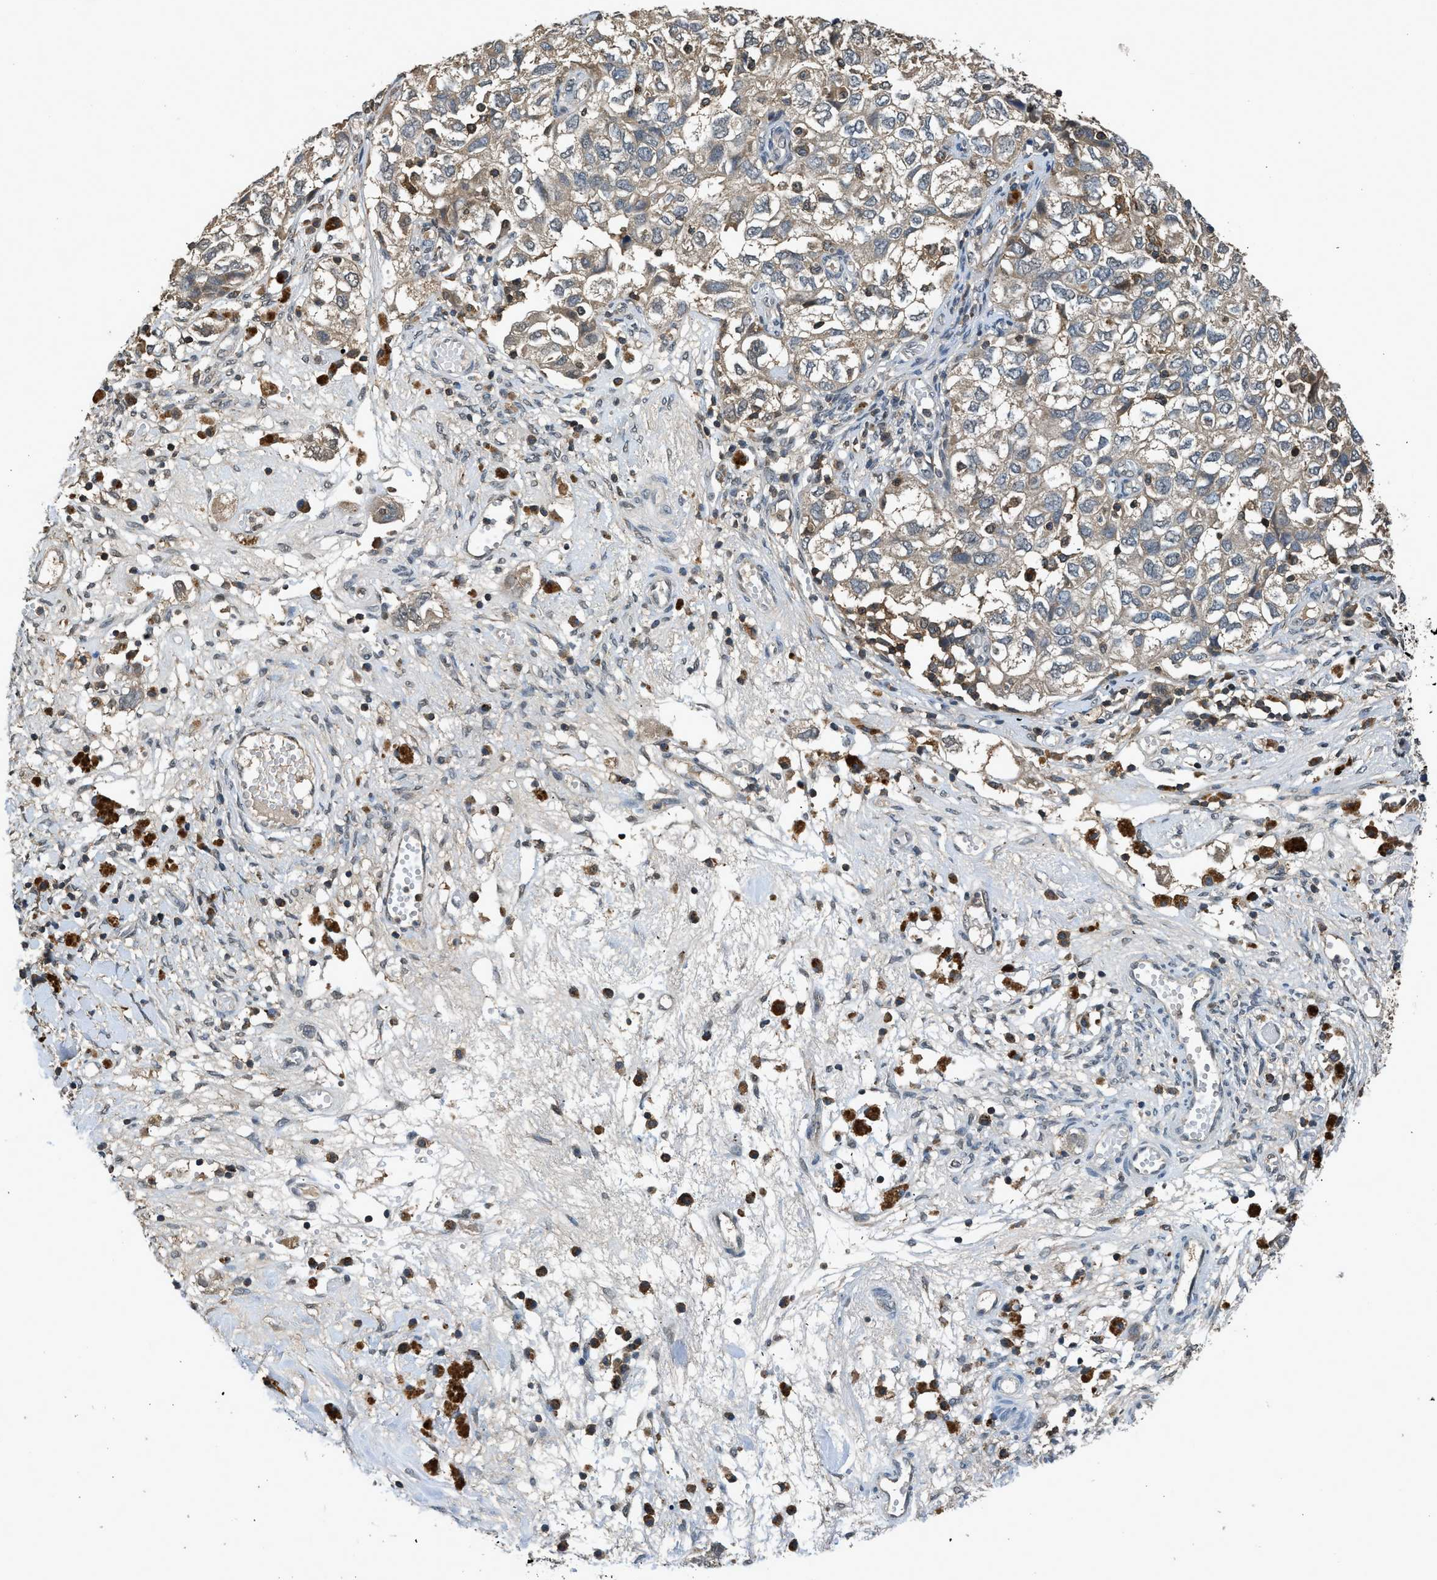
{"staining": {"intensity": "weak", "quantity": "<25%", "location": "cytoplasmic/membranous"}, "tissue": "ovarian cancer", "cell_type": "Tumor cells", "image_type": "cancer", "snomed": [{"axis": "morphology", "description": "Carcinoma, NOS"}, {"axis": "morphology", "description": "Cystadenocarcinoma, serous, NOS"}, {"axis": "topography", "description": "Ovary"}], "caption": "DAB immunohistochemical staining of ovarian serous cystadenocarcinoma reveals no significant positivity in tumor cells. The staining was performed using DAB (3,3'-diaminobenzidine) to visualize the protein expression in brown, while the nuclei were stained in blue with hematoxylin (Magnification: 20x).", "gene": "SLC15A4", "patient": {"sex": "female", "age": 69}}